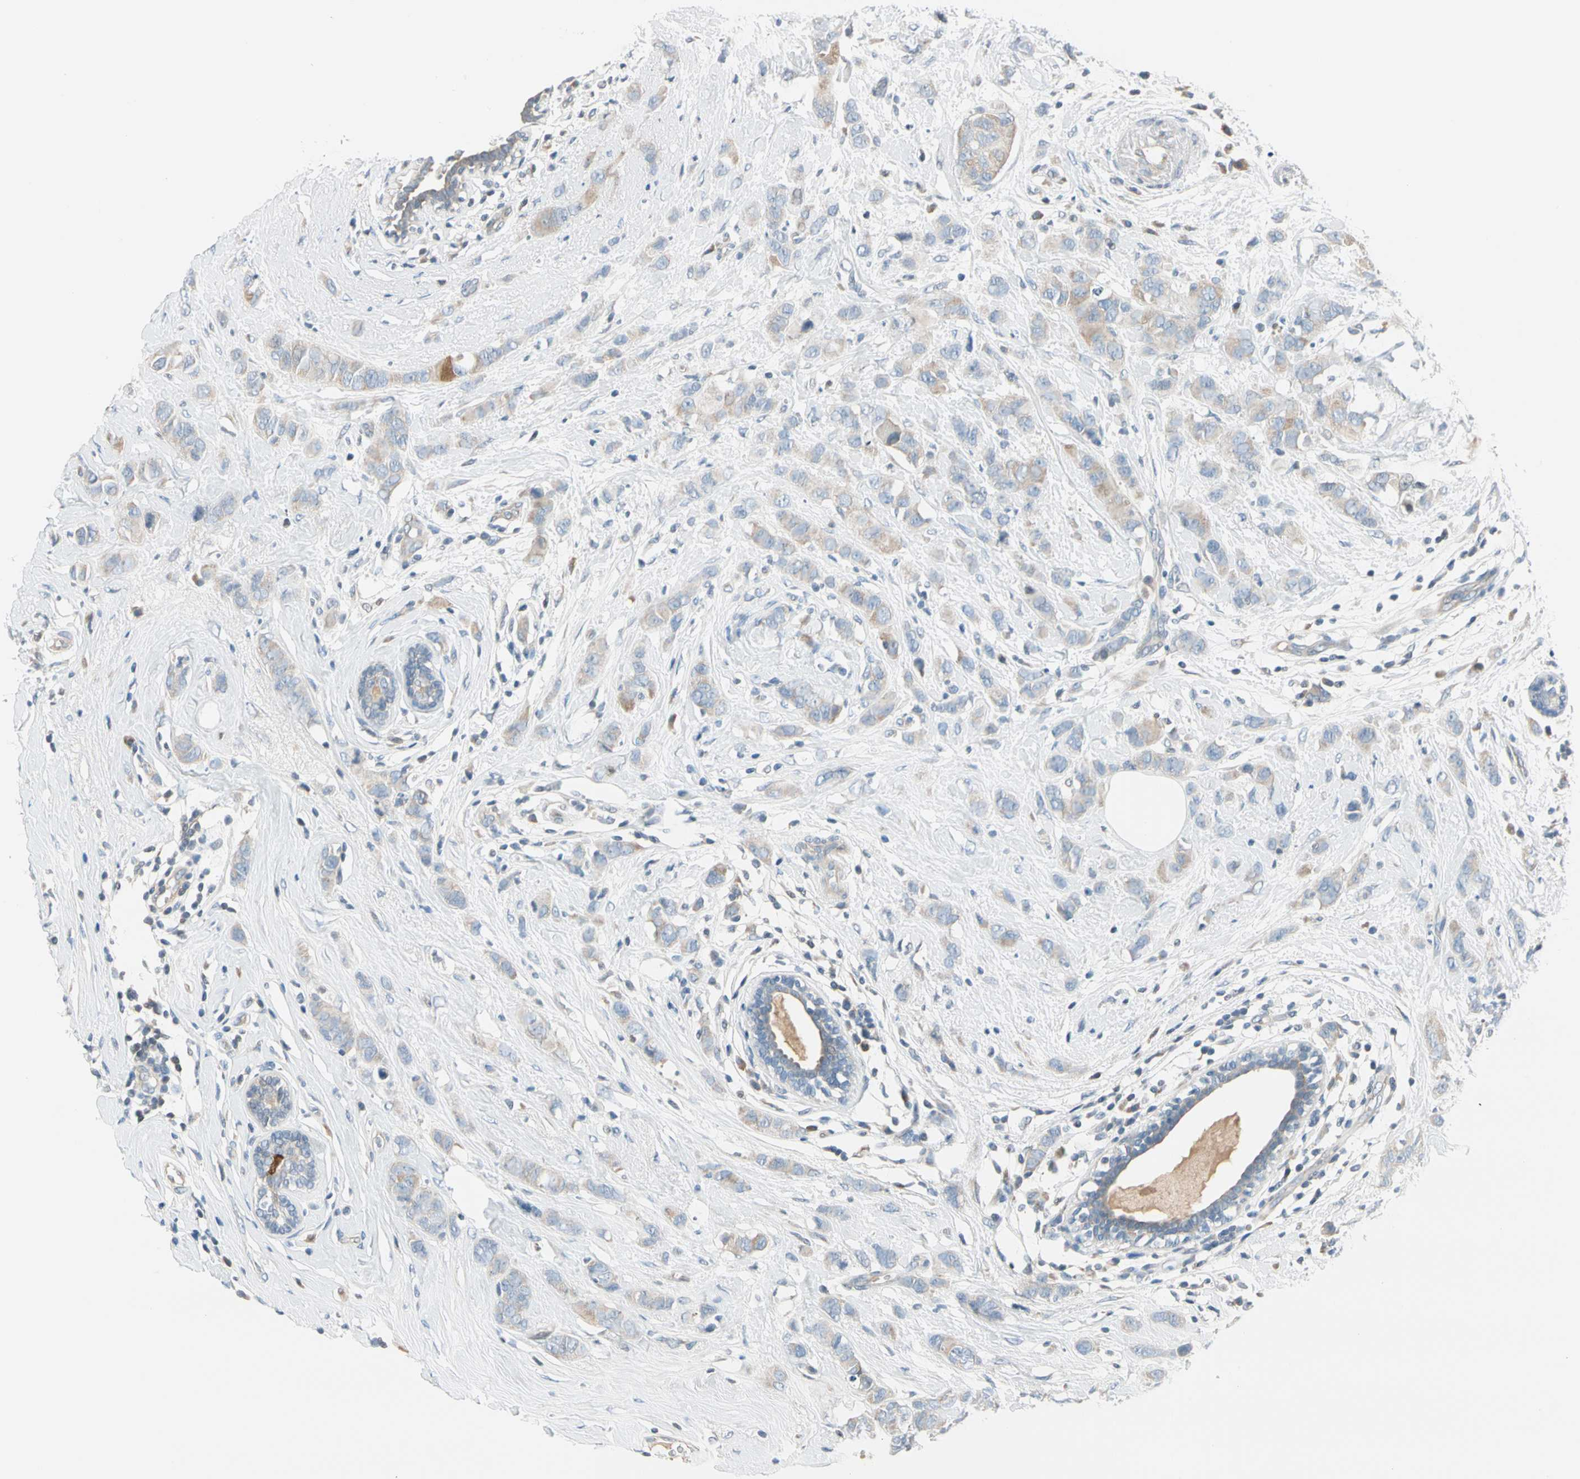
{"staining": {"intensity": "weak", "quantity": ">75%", "location": "cytoplasmic/membranous"}, "tissue": "breast cancer", "cell_type": "Tumor cells", "image_type": "cancer", "snomed": [{"axis": "morphology", "description": "Normal tissue, NOS"}, {"axis": "morphology", "description": "Duct carcinoma"}, {"axis": "topography", "description": "Breast"}], "caption": "Breast invasive ductal carcinoma stained with a brown dye displays weak cytoplasmic/membranous positive staining in approximately >75% of tumor cells.", "gene": "STK40", "patient": {"sex": "female", "age": 50}}